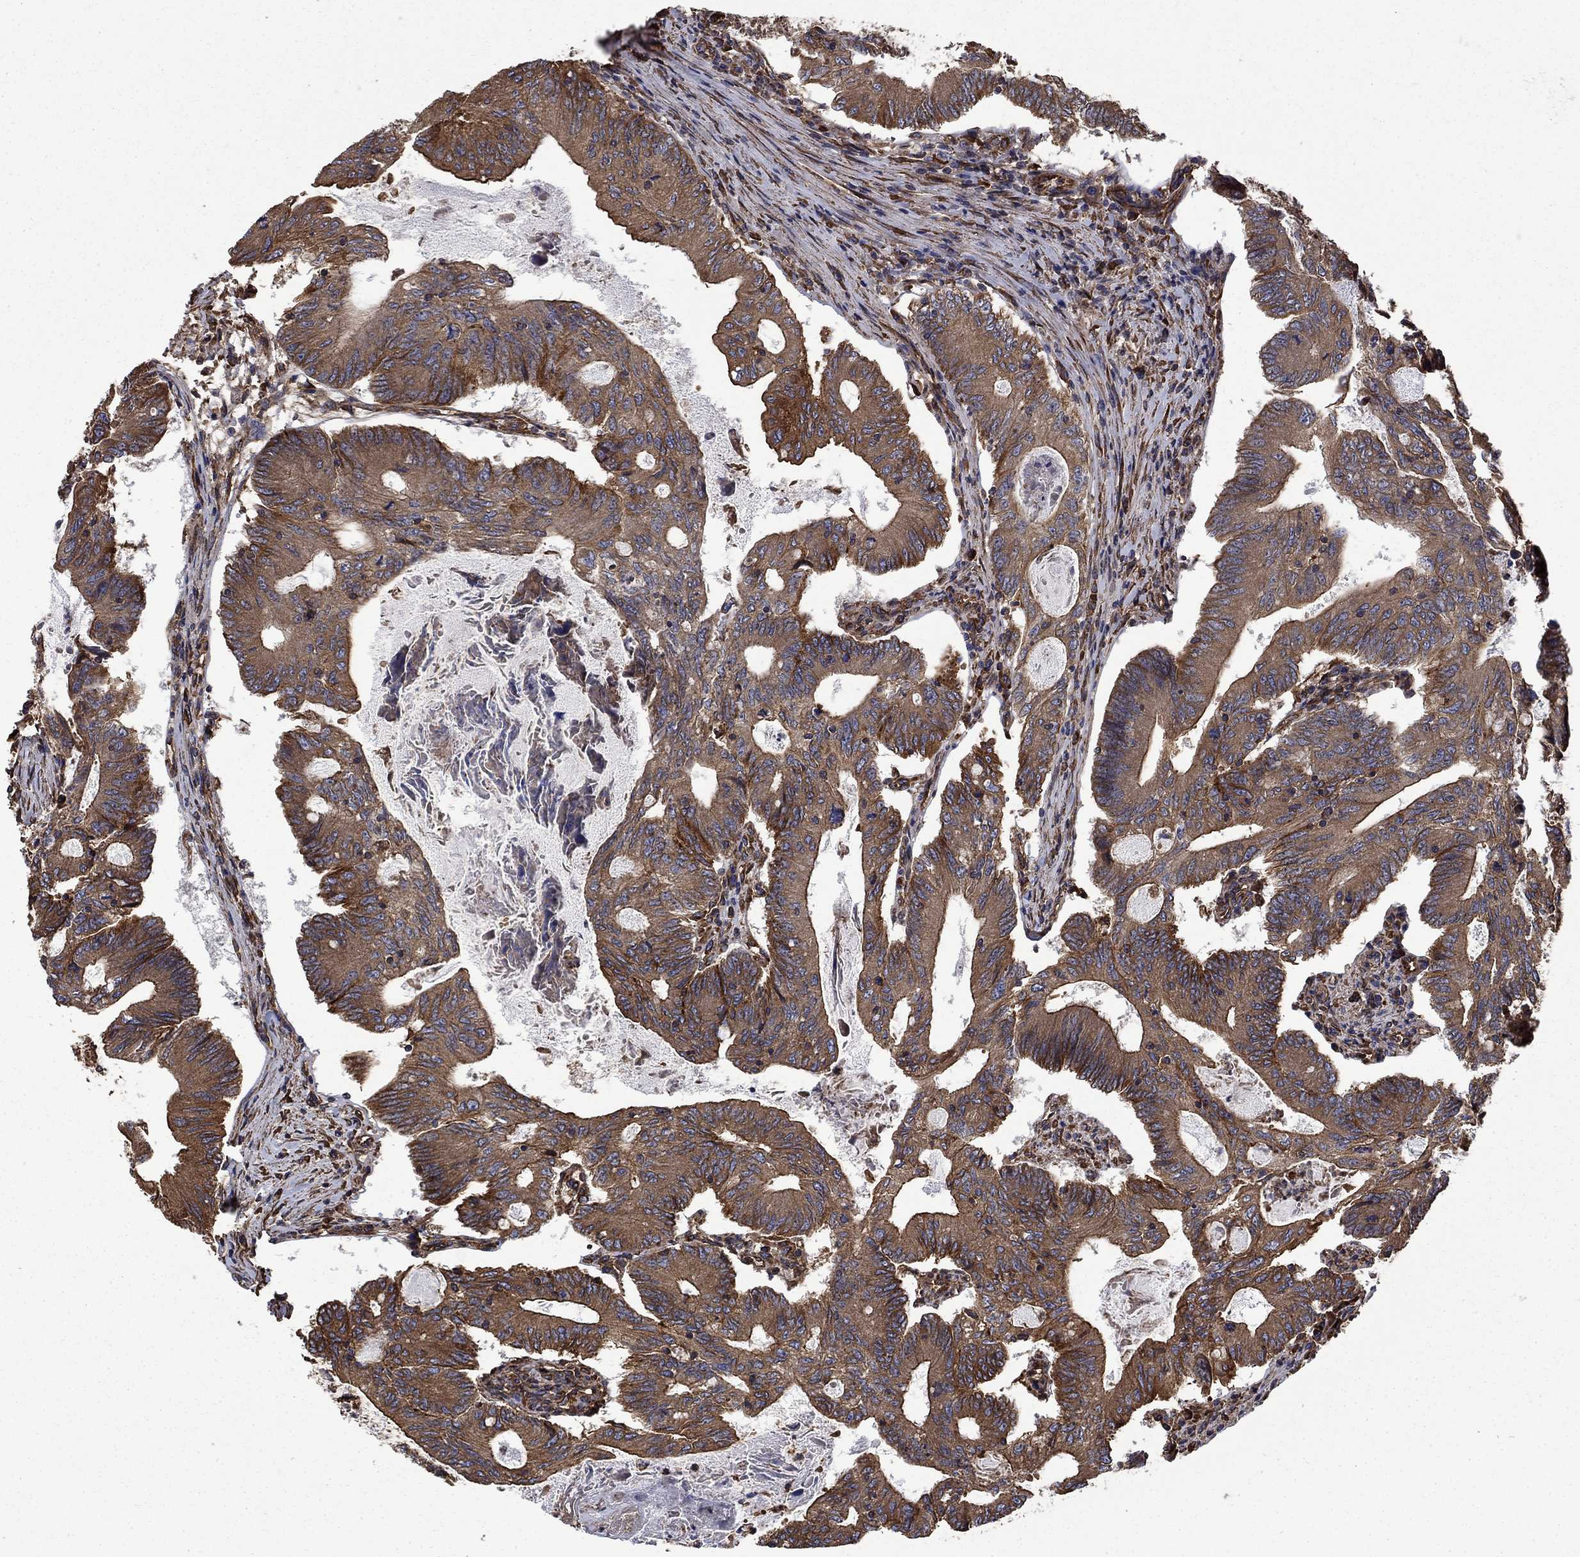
{"staining": {"intensity": "moderate", "quantity": "25%-75%", "location": "cytoplasmic/membranous"}, "tissue": "colorectal cancer", "cell_type": "Tumor cells", "image_type": "cancer", "snomed": [{"axis": "morphology", "description": "Adenocarcinoma, NOS"}, {"axis": "topography", "description": "Colon"}], "caption": "A high-resolution photomicrograph shows immunohistochemistry (IHC) staining of colorectal cancer (adenocarcinoma), which demonstrates moderate cytoplasmic/membranous staining in about 25%-75% of tumor cells.", "gene": "CUTC", "patient": {"sex": "female", "age": 70}}